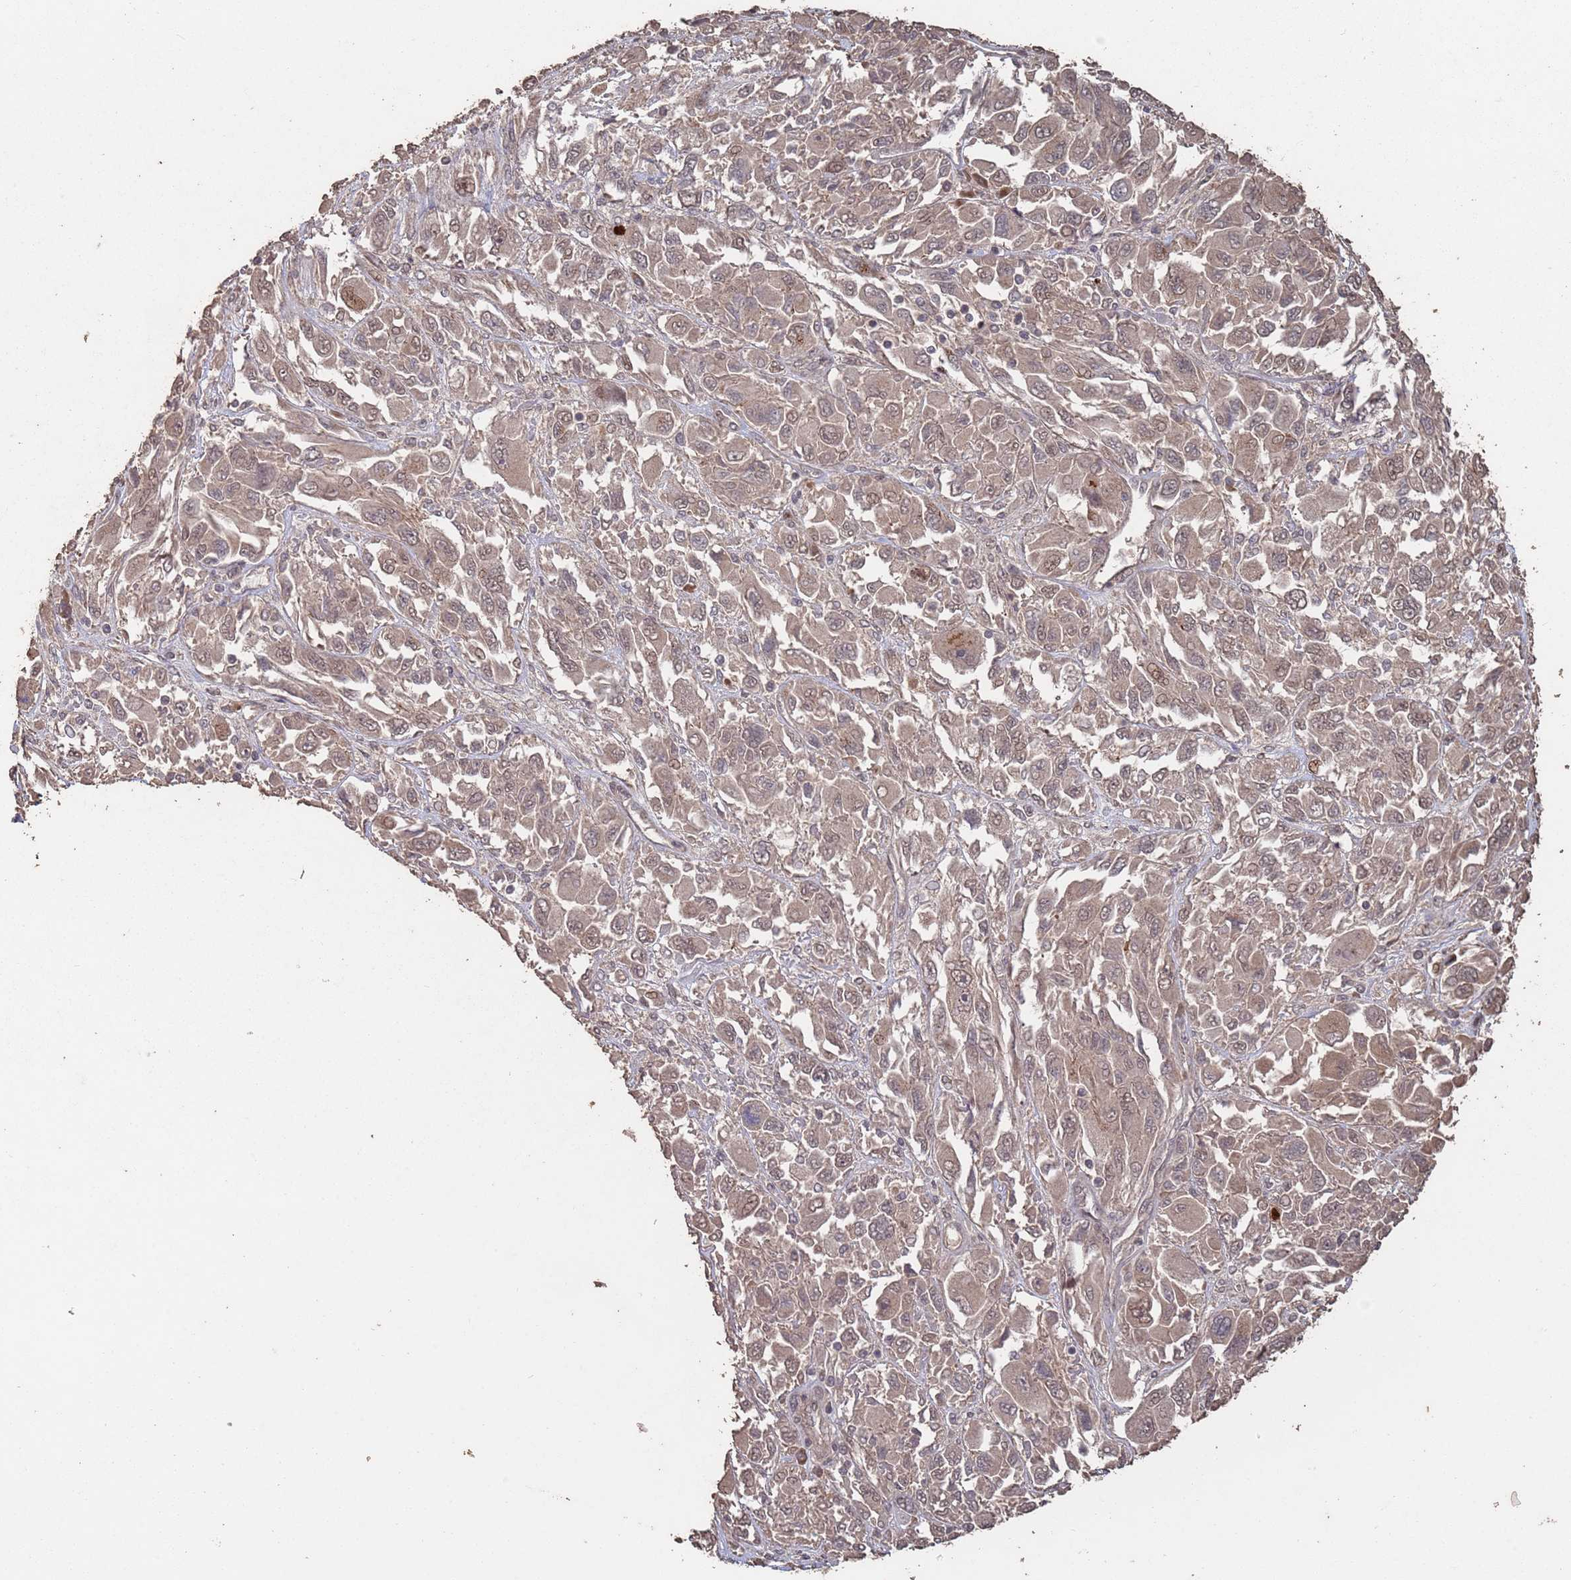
{"staining": {"intensity": "weak", "quantity": ">75%", "location": "cytoplasmic/membranous,nuclear"}, "tissue": "melanoma", "cell_type": "Tumor cells", "image_type": "cancer", "snomed": [{"axis": "morphology", "description": "Malignant melanoma, NOS"}, {"axis": "topography", "description": "Skin"}], "caption": "Melanoma stained with a protein marker demonstrates weak staining in tumor cells.", "gene": "FRAT1", "patient": {"sex": "female", "age": 91}}